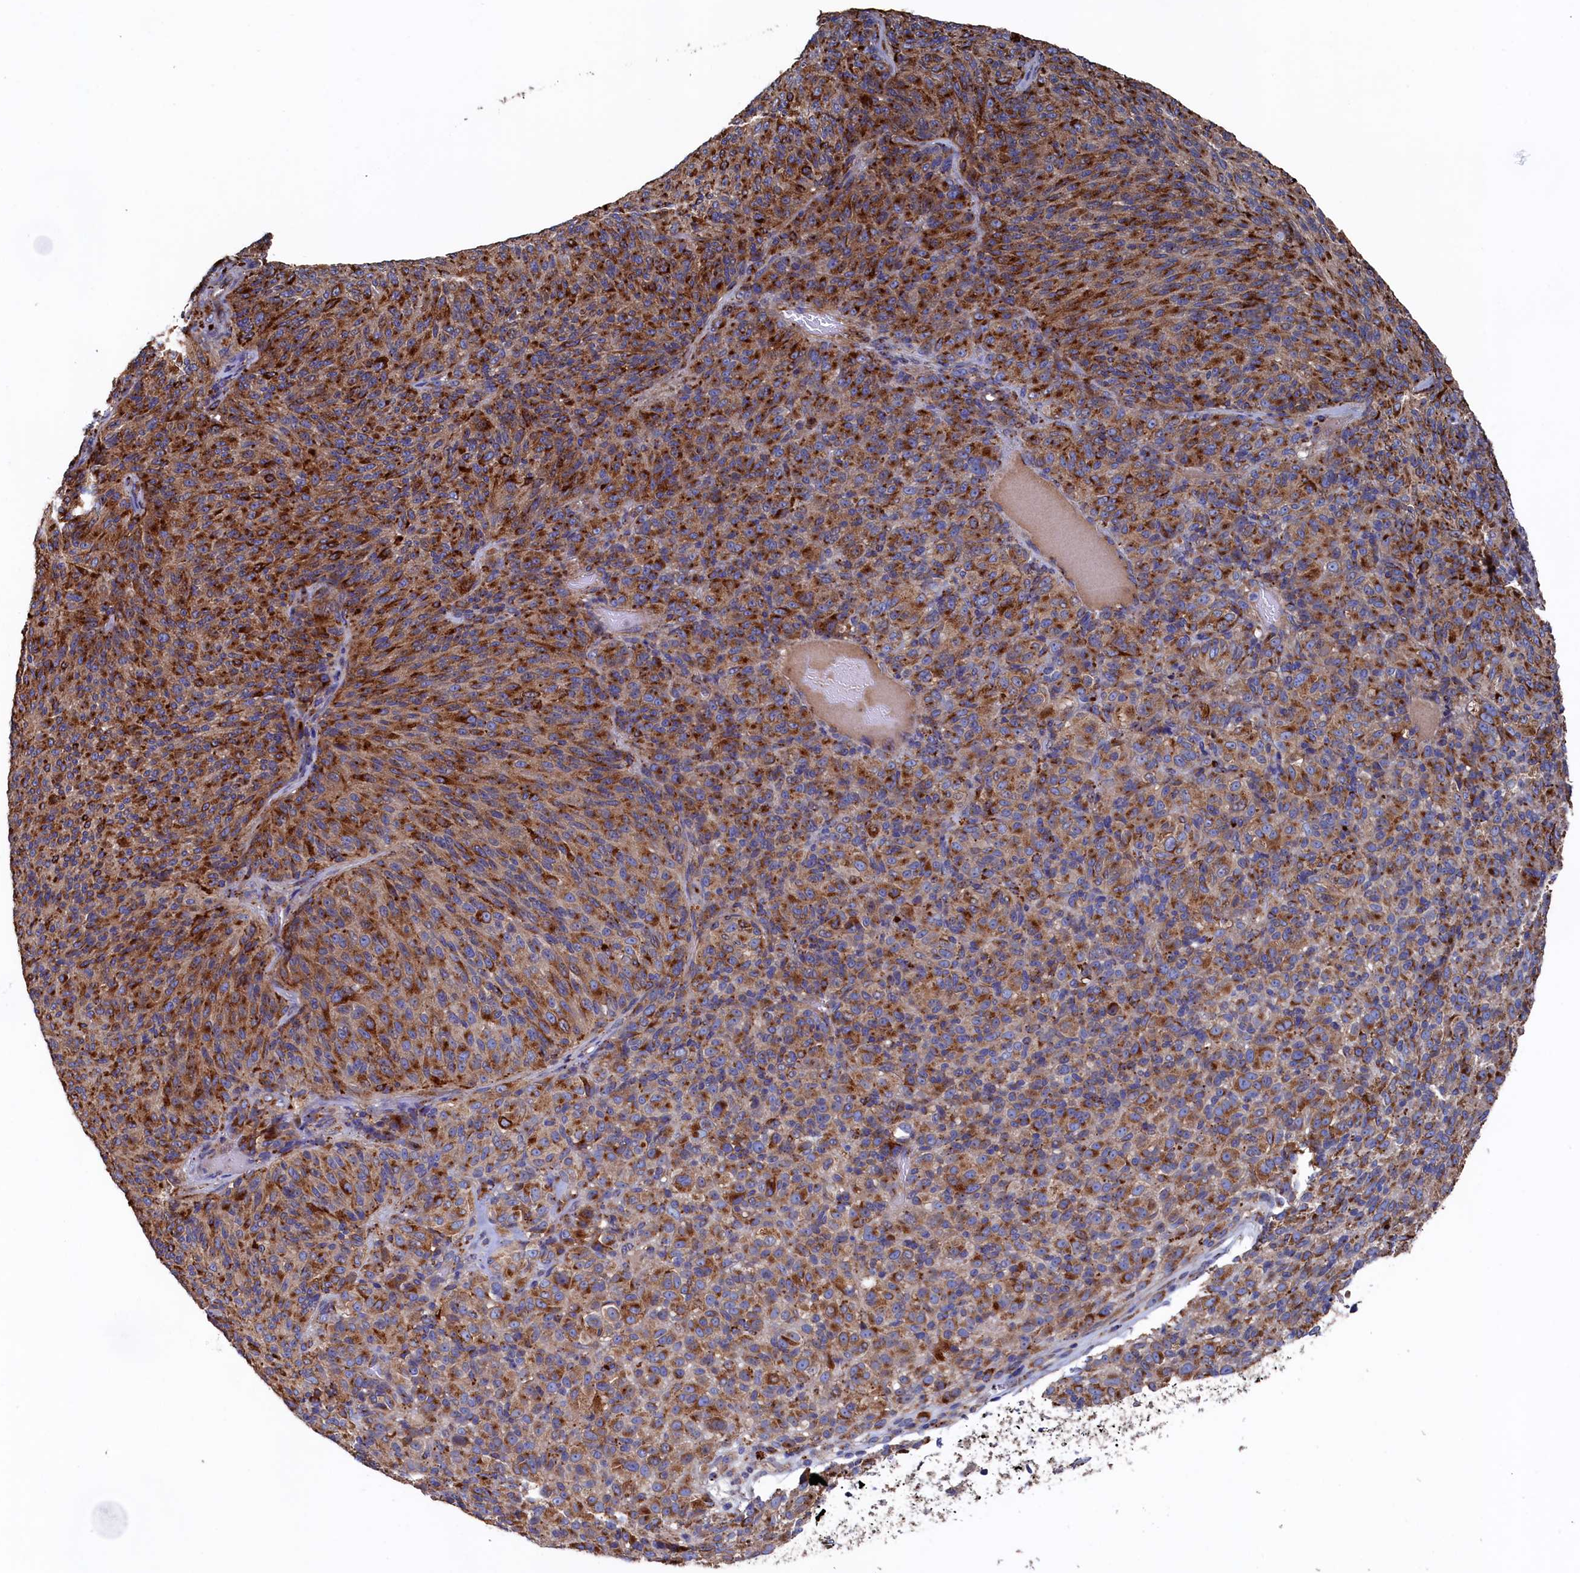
{"staining": {"intensity": "strong", "quantity": ">75%", "location": "cytoplasmic/membranous"}, "tissue": "melanoma", "cell_type": "Tumor cells", "image_type": "cancer", "snomed": [{"axis": "morphology", "description": "Malignant melanoma, Metastatic site"}, {"axis": "topography", "description": "Brain"}], "caption": "Melanoma stained with DAB immunohistochemistry exhibits high levels of strong cytoplasmic/membranous expression in about >75% of tumor cells.", "gene": "PRRC1", "patient": {"sex": "female", "age": 56}}